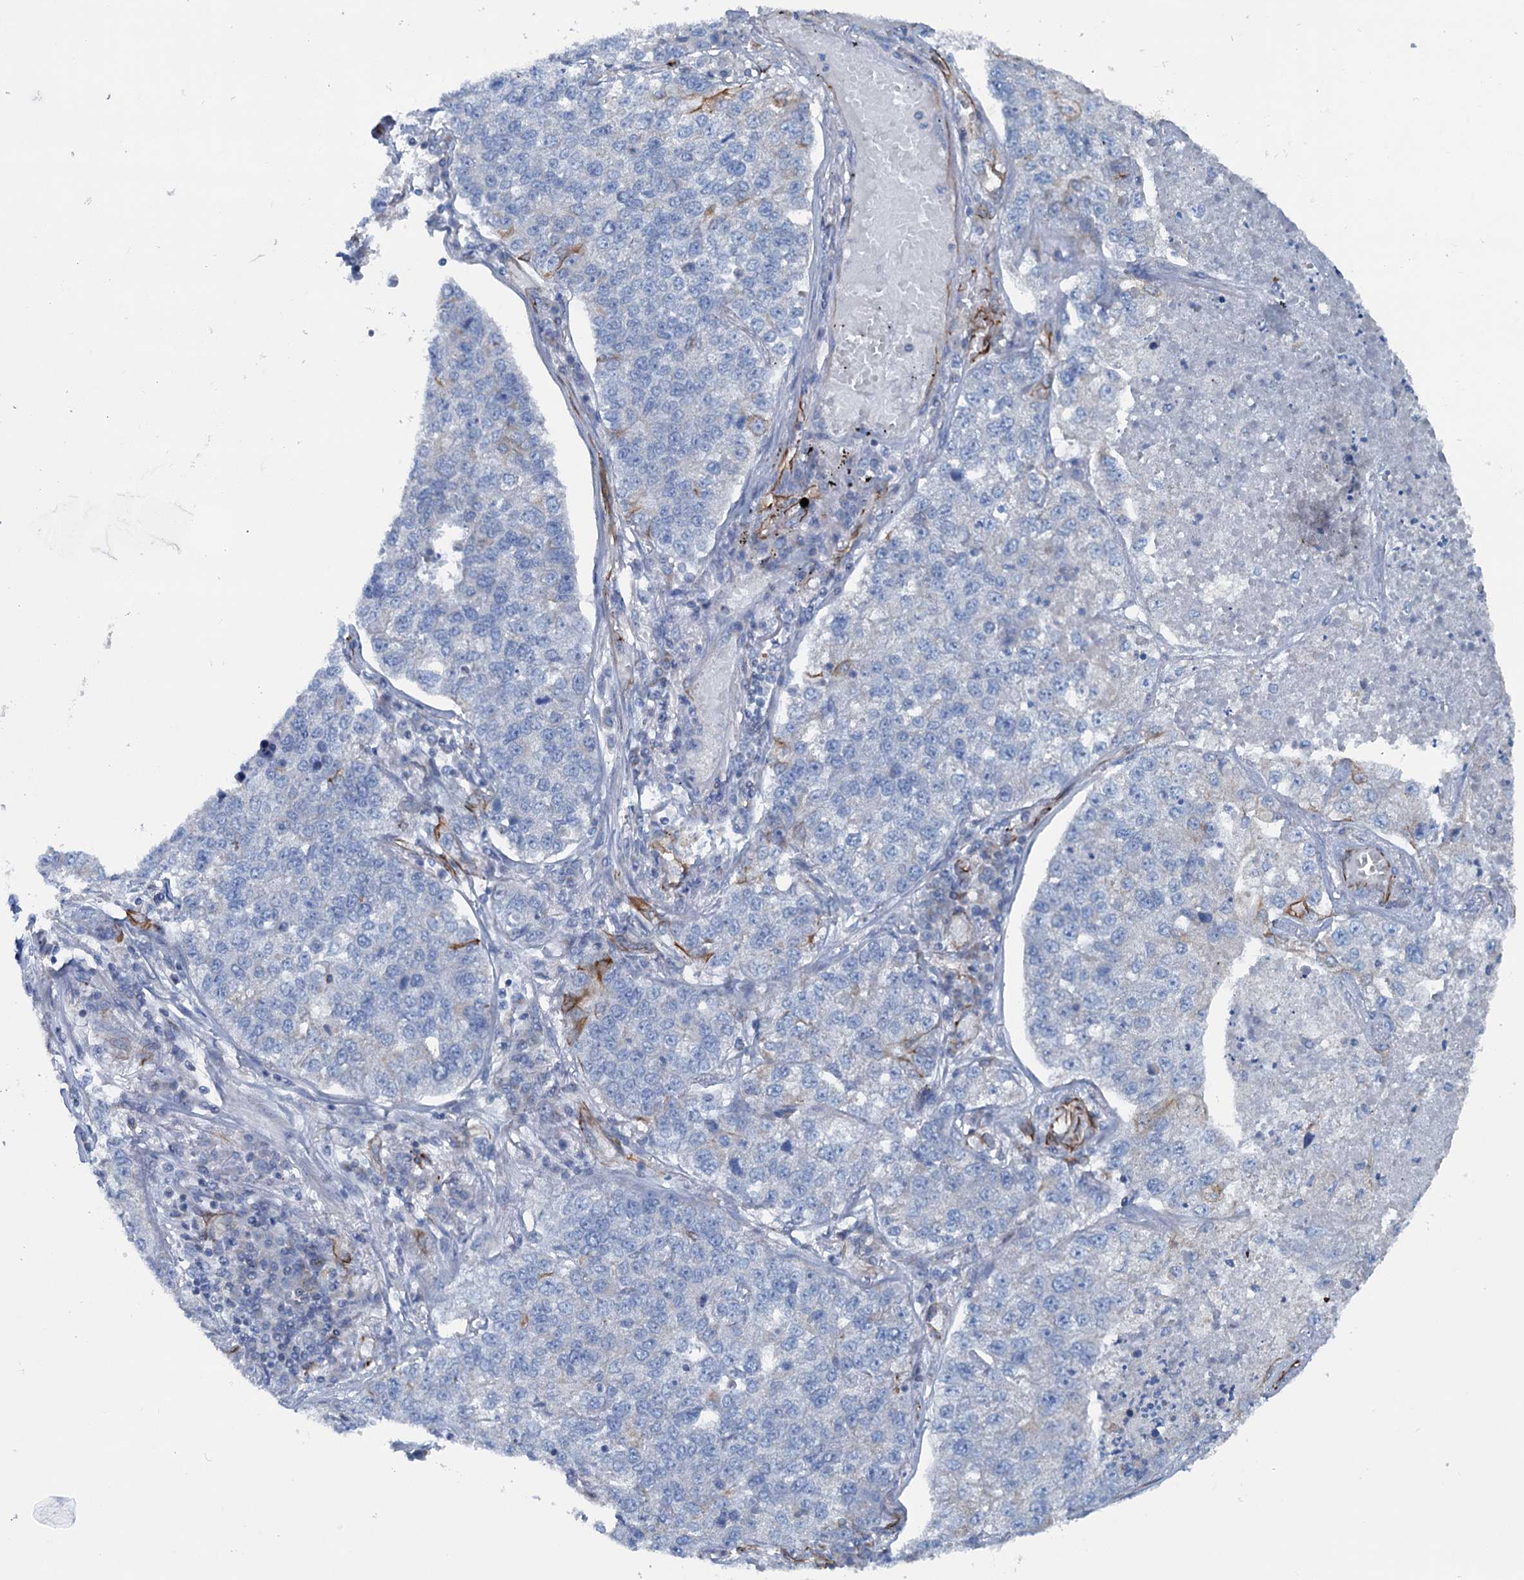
{"staining": {"intensity": "negative", "quantity": "none", "location": "none"}, "tissue": "lung cancer", "cell_type": "Tumor cells", "image_type": "cancer", "snomed": [{"axis": "morphology", "description": "Adenocarcinoma, NOS"}, {"axis": "topography", "description": "Lung"}], "caption": "IHC histopathology image of neoplastic tissue: lung cancer stained with DAB exhibits no significant protein positivity in tumor cells. (Stains: DAB (3,3'-diaminobenzidine) IHC with hematoxylin counter stain, Microscopy: brightfield microscopy at high magnification).", "gene": "CALCOCO1", "patient": {"sex": "male", "age": 49}}